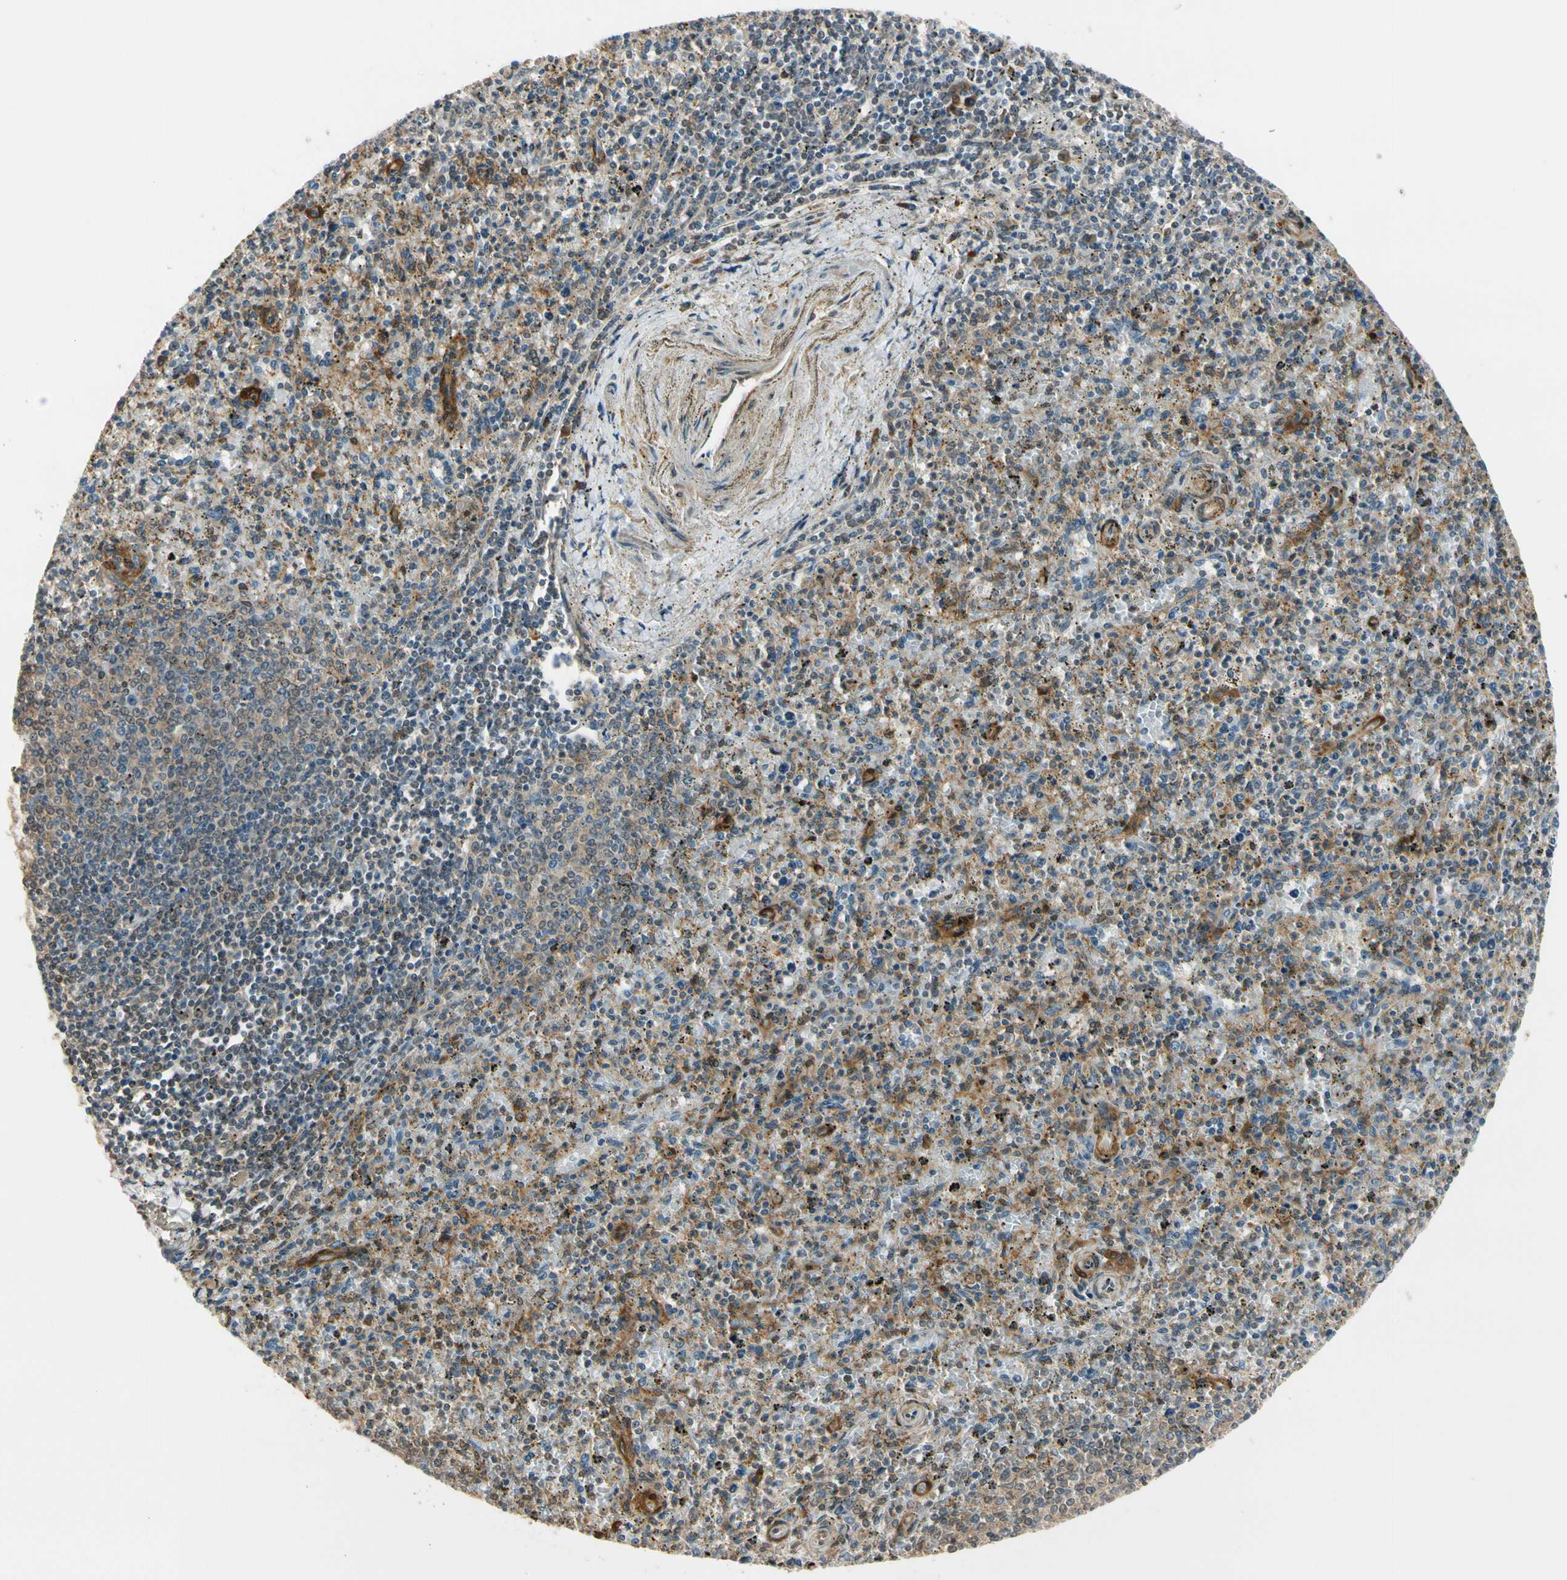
{"staining": {"intensity": "moderate", "quantity": "25%-75%", "location": "cytoplasmic/membranous"}, "tissue": "spleen", "cell_type": "Cells in red pulp", "image_type": "normal", "snomed": [{"axis": "morphology", "description": "Normal tissue, NOS"}, {"axis": "topography", "description": "Spleen"}], "caption": "DAB (3,3'-diaminobenzidine) immunohistochemical staining of unremarkable human spleen reveals moderate cytoplasmic/membranous protein expression in approximately 25%-75% of cells in red pulp.", "gene": "RASGRF1", "patient": {"sex": "male", "age": 72}}